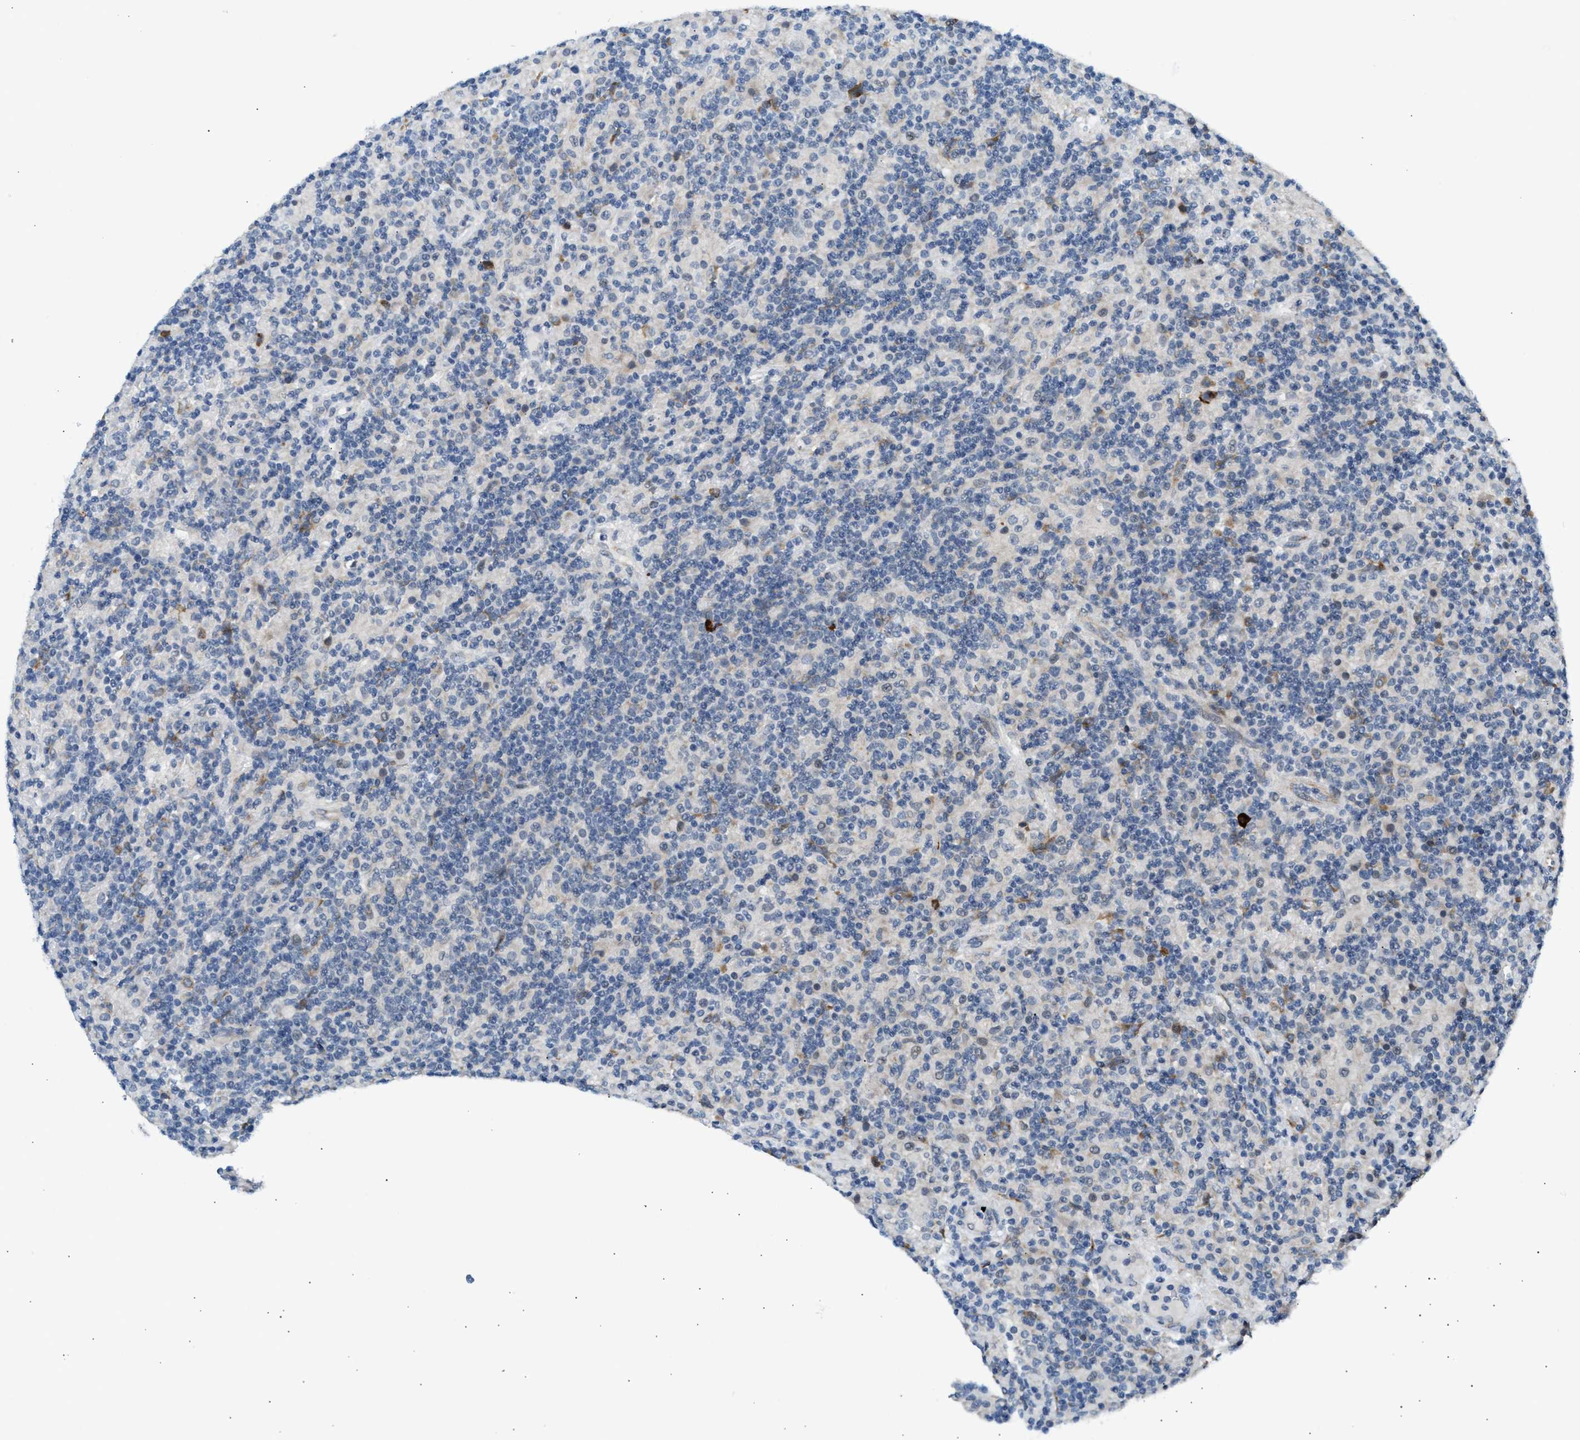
{"staining": {"intensity": "negative", "quantity": "none", "location": "none"}, "tissue": "lymphoma", "cell_type": "Tumor cells", "image_type": "cancer", "snomed": [{"axis": "morphology", "description": "Hodgkin's disease, NOS"}, {"axis": "topography", "description": "Lymph node"}], "caption": "Micrograph shows no significant protein positivity in tumor cells of lymphoma.", "gene": "KCNC2", "patient": {"sex": "male", "age": 70}}